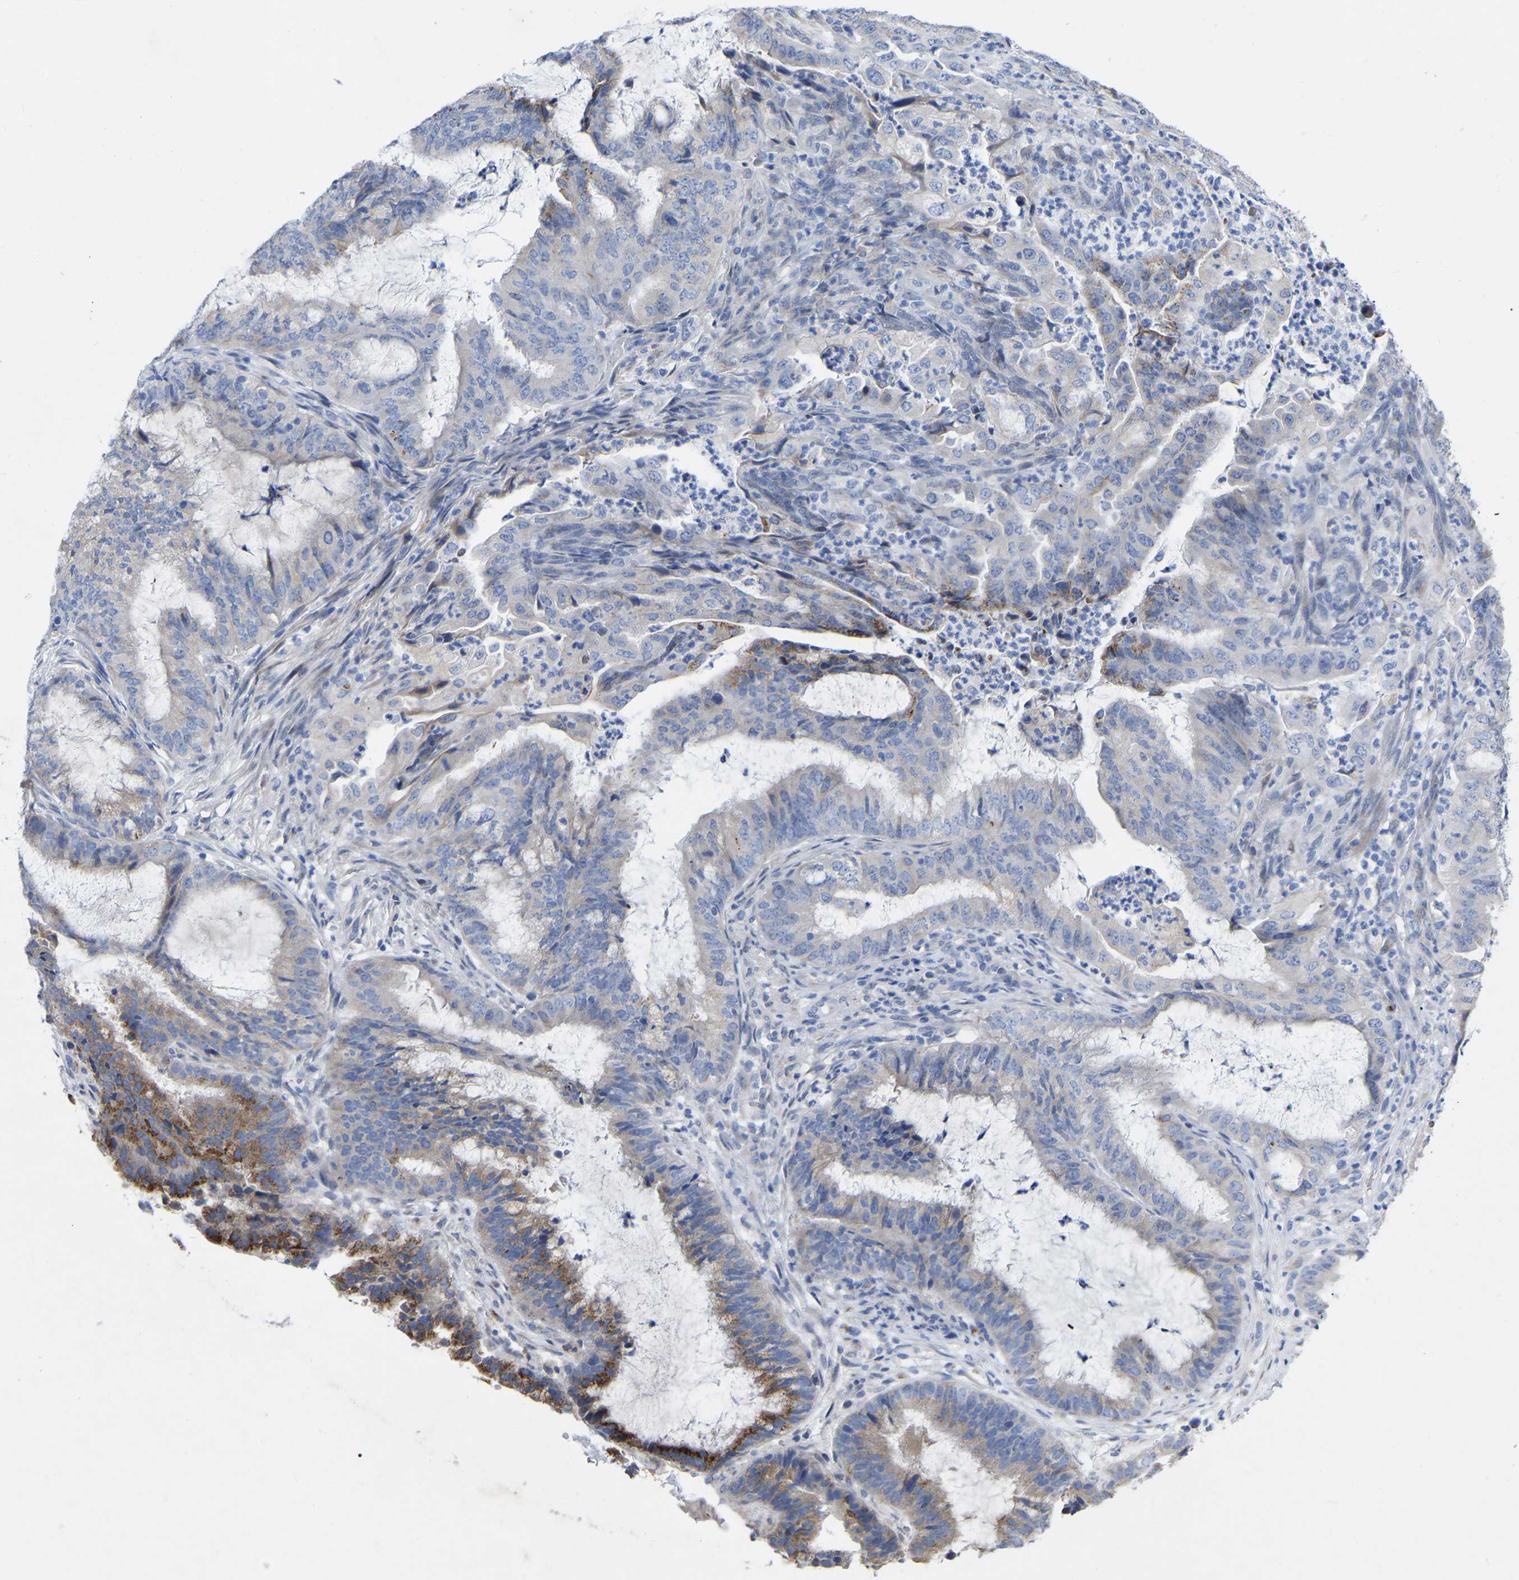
{"staining": {"intensity": "moderate", "quantity": "<25%", "location": "cytoplasmic/membranous"}, "tissue": "endometrial cancer", "cell_type": "Tumor cells", "image_type": "cancer", "snomed": [{"axis": "morphology", "description": "Adenocarcinoma, NOS"}, {"axis": "topography", "description": "Endometrium"}], "caption": "Endometrial cancer was stained to show a protein in brown. There is low levels of moderate cytoplasmic/membranous staining in about <25% of tumor cells.", "gene": "STRIP2", "patient": {"sex": "female", "age": 51}}